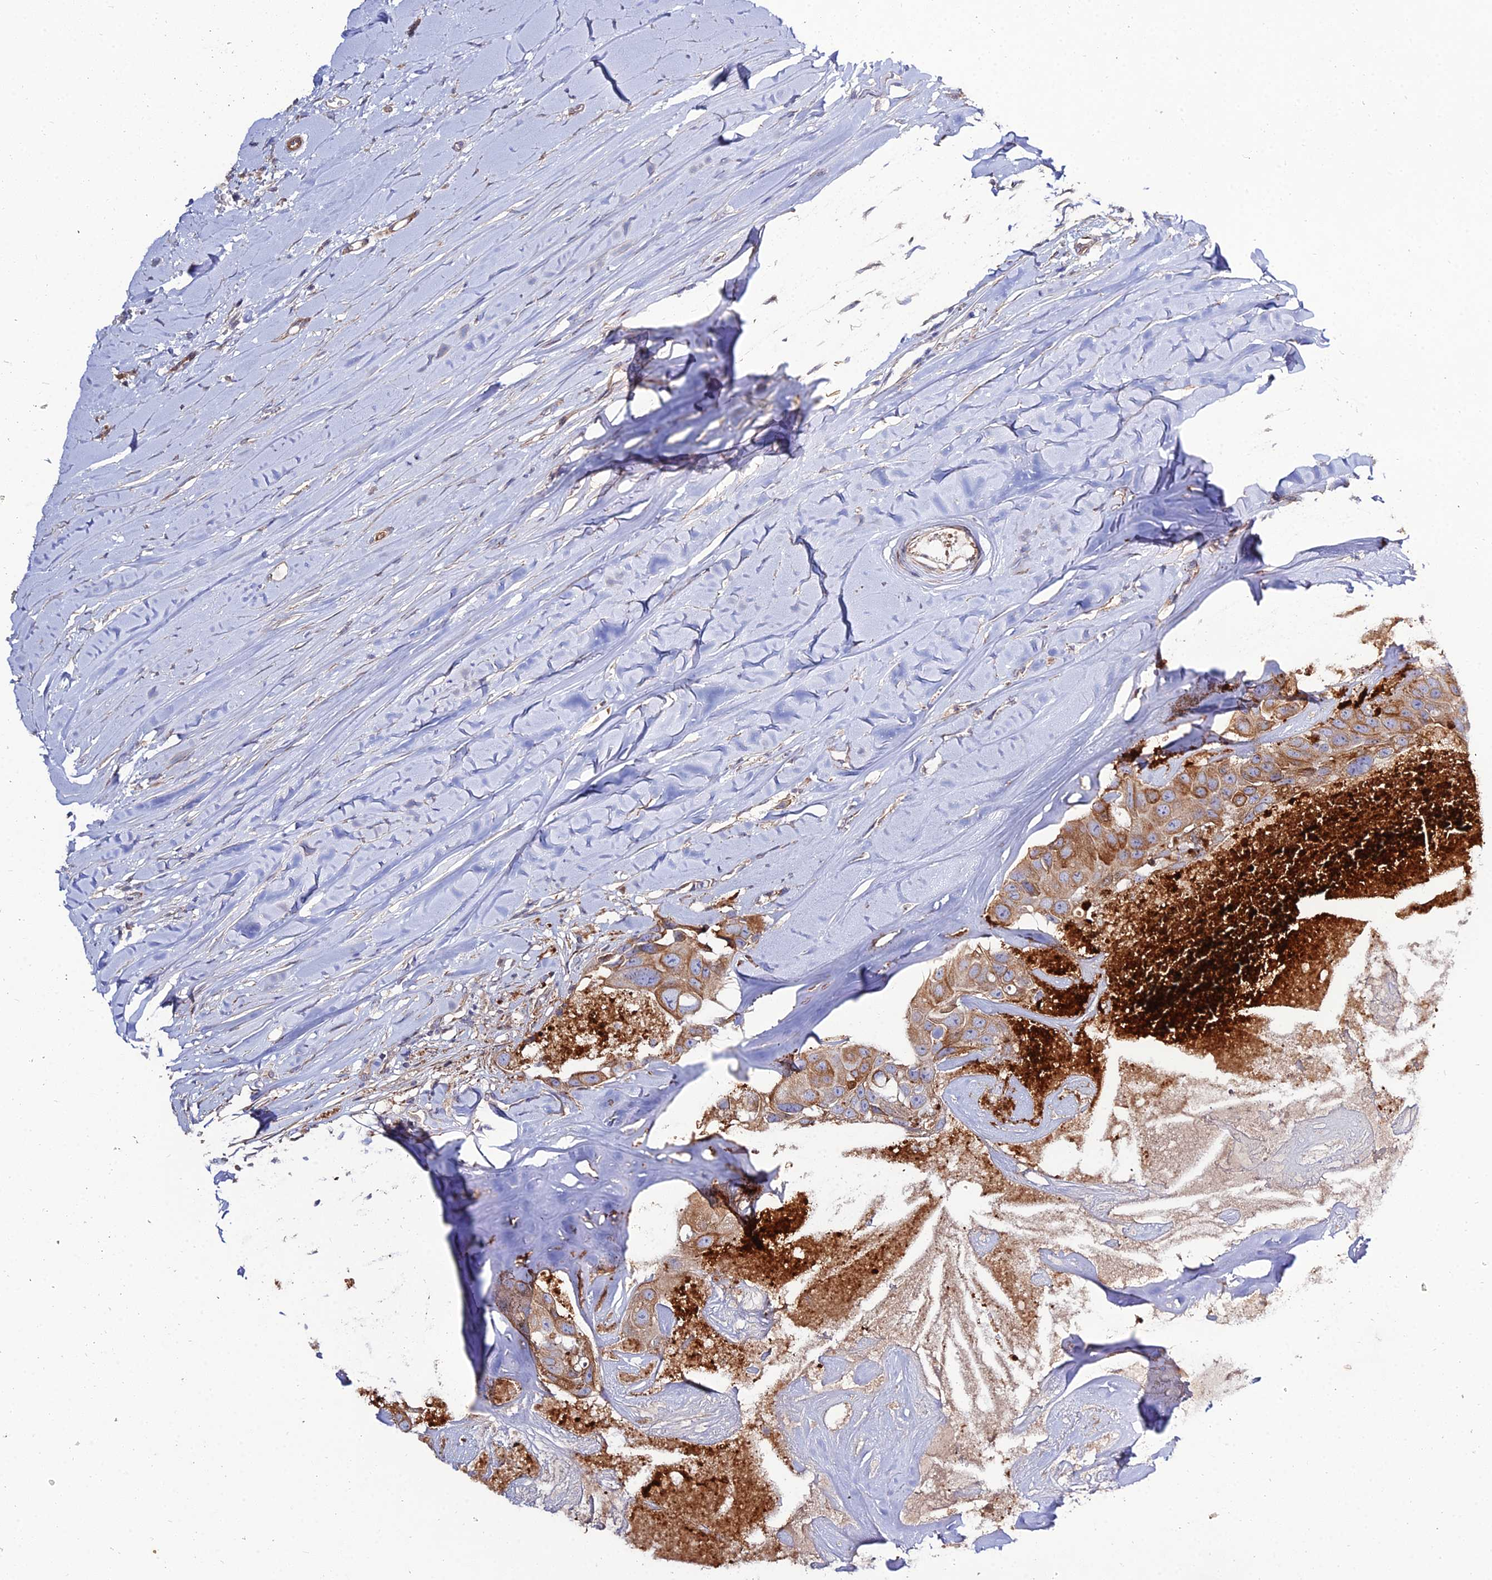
{"staining": {"intensity": "moderate", "quantity": ">75%", "location": "cytoplasmic/membranous"}, "tissue": "head and neck cancer", "cell_type": "Tumor cells", "image_type": "cancer", "snomed": [{"axis": "morphology", "description": "Adenocarcinoma, NOS"}, {"axis": "morphology", "description": "Adenocarcinoma, metastatic, NOS"}, {"axis": "topography", "description": "Head-Neck"}], "caption": "This histopathology image demonstrates IHC staining of human metastatic adenocarcinoma (head and neck), with medium moderate cytoplasmic/membranous expression in approximately >75% of tumor cells.", "gene": "ARL6IP1", "patient": {"sex": "male", "age": 75}}